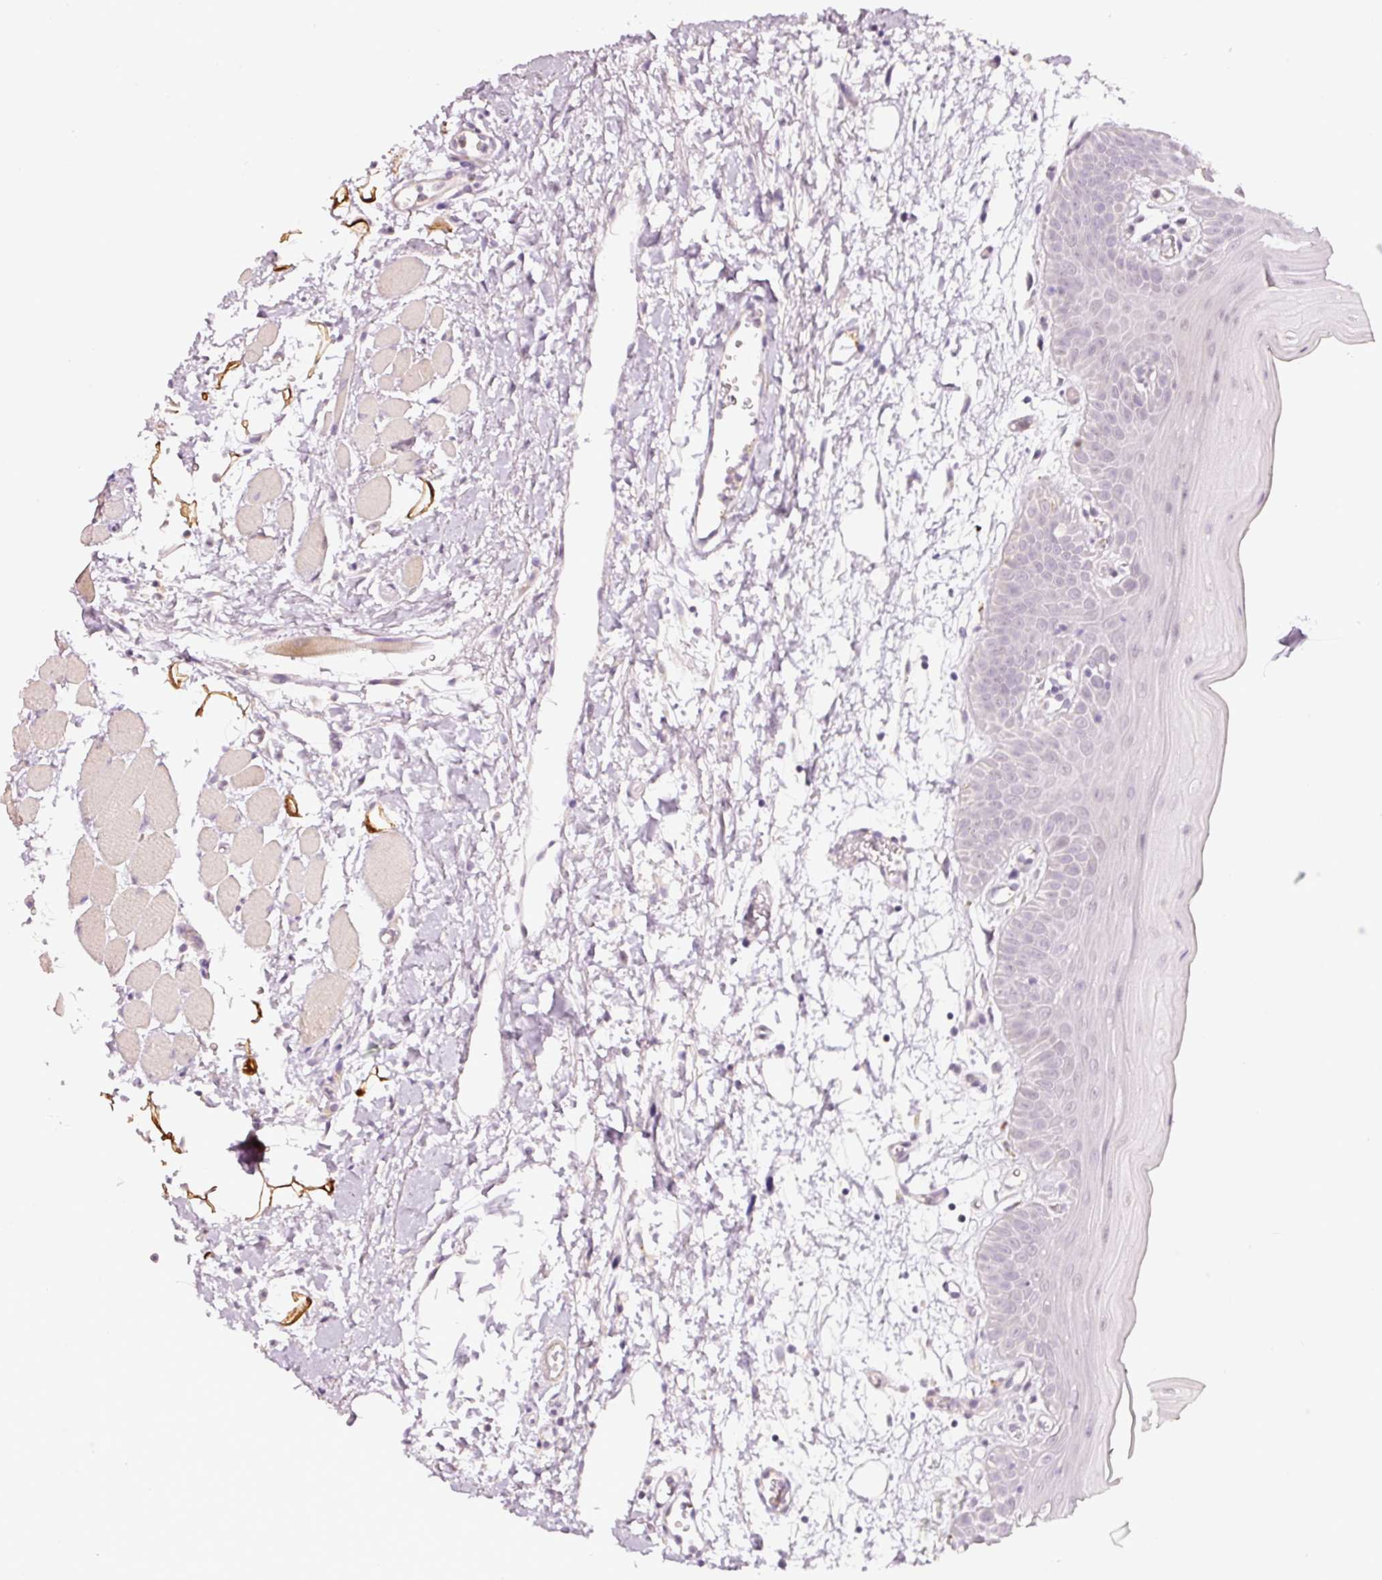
{"staining": {"intensity": "negative", "quantity": "none", "location": "none"}, "tissue": "oral mucosa", "cell_type": "Squamous epithelial cells", "image_type": "normal", "snomed": [{"axis": "morphology", "description": "Normal tissue, NOS"}, {"axis": "topography", "description": "Oral tissue"}, {"axis": "topography", "description": "Tounge, NOS"}], "caption": "A high-resolution micrograph shows IHC staining of benign oral mucosa, which shows no significant positivity in squamous epithelial cells. (Stains: DAB immunohistochemistry with hematoxylin counter stain, Microscopy: brightfield microscopy at high magnification).", "gene": "TOGARAM1", "patient": {"sex": "female", "age": 59}}